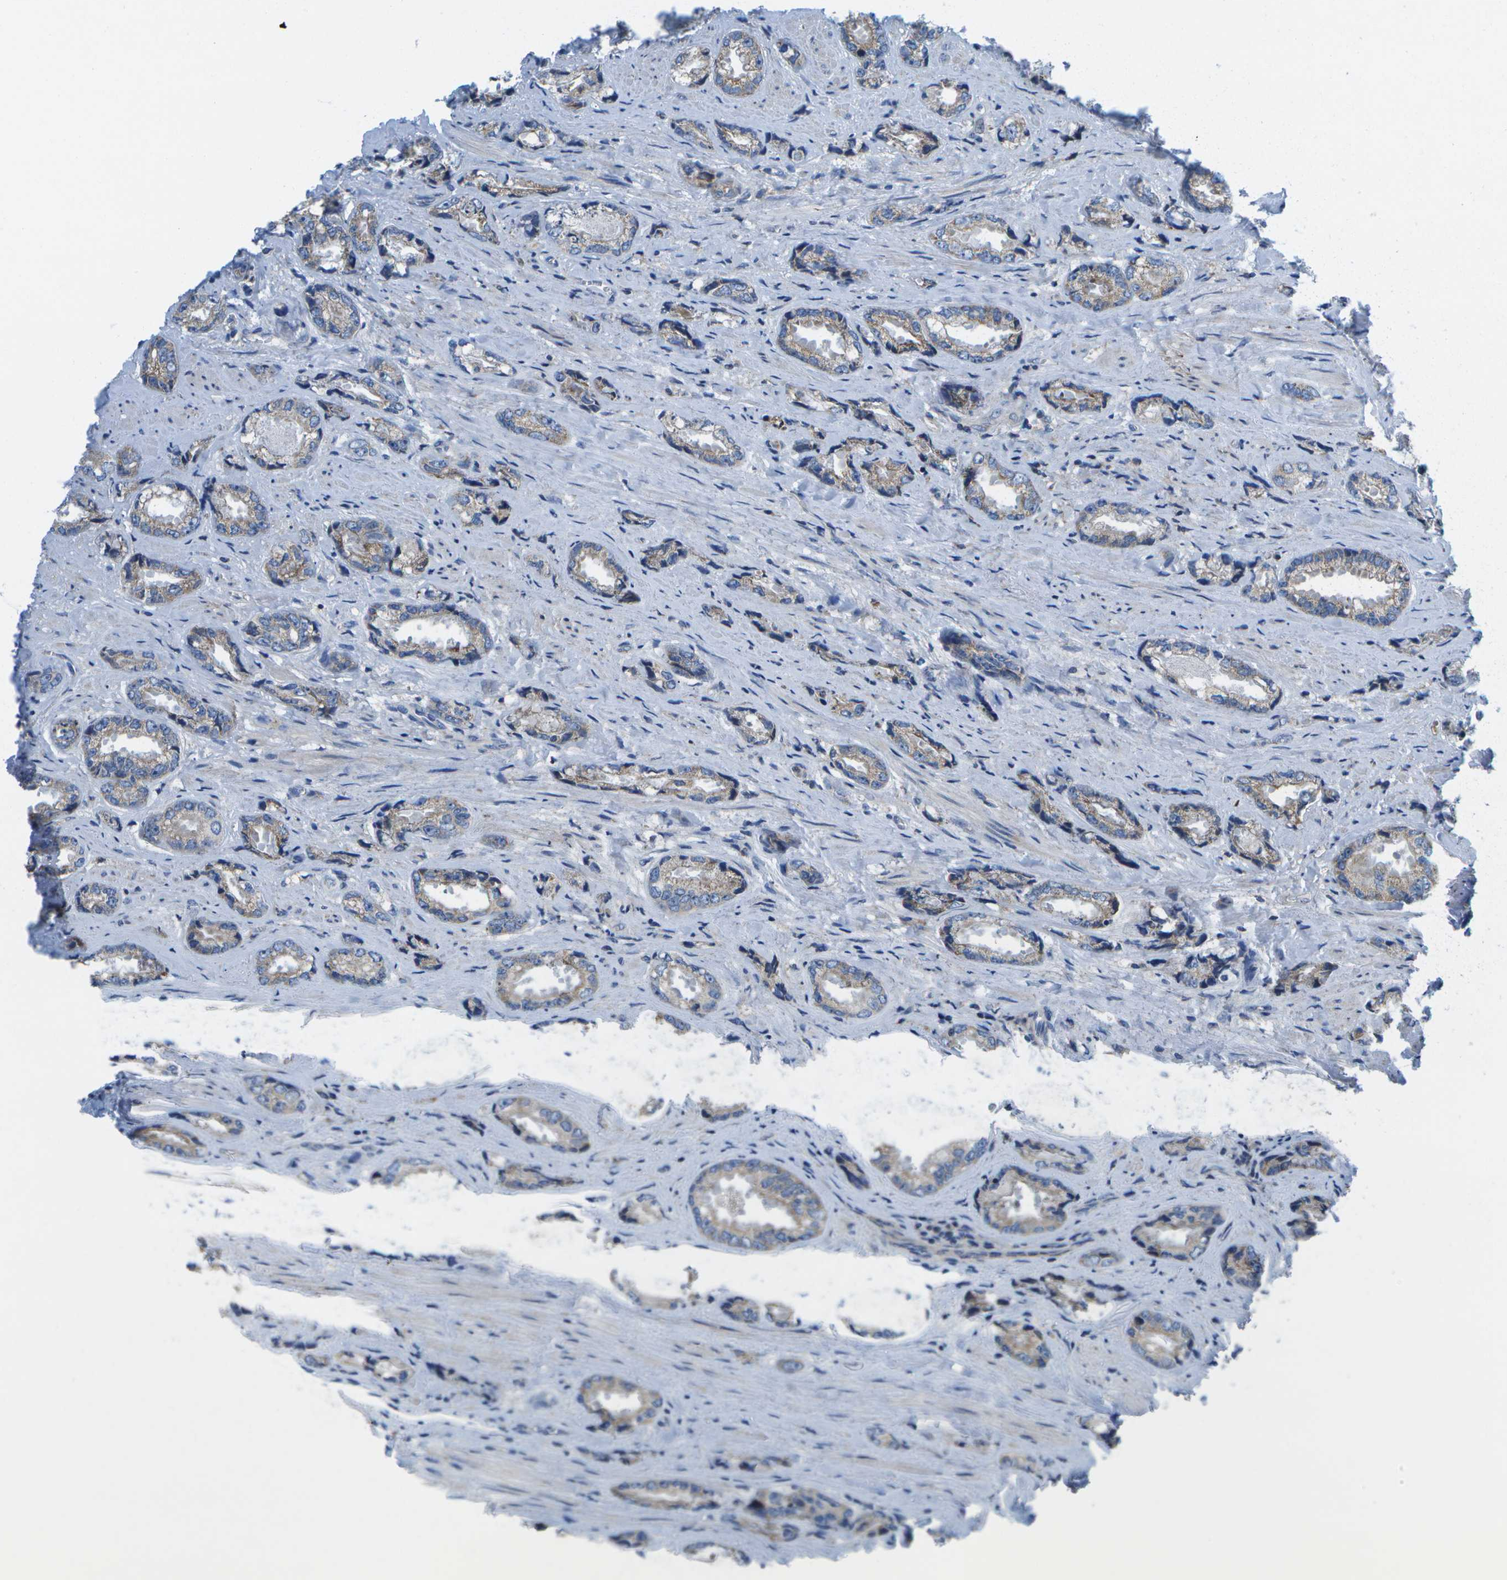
{"staining": {"intensity": "weak", "quantity": "25%-75%", "location": "cytoplasmic/membranous"}, "tissue": "prostate cancer", "cell_type": "Tumor cells", "image_type": "cancer", "snomed": [{"axis": "morphology", "description": "Adenocarcinoma, High grade"}, {"axis": "topography", "description": "Prostate"}], "caption": "DAB (3,3'-diaminobenzidine) immunohistochemical staining of prostate cancer (high-grade adenocarcinoma) reveals weak cytoplasmic/membranous protein positivity in approximately 25%-75% of tumor cells.", "gene": "GDF5", "patient": {"sex": "male", "age": 61}}